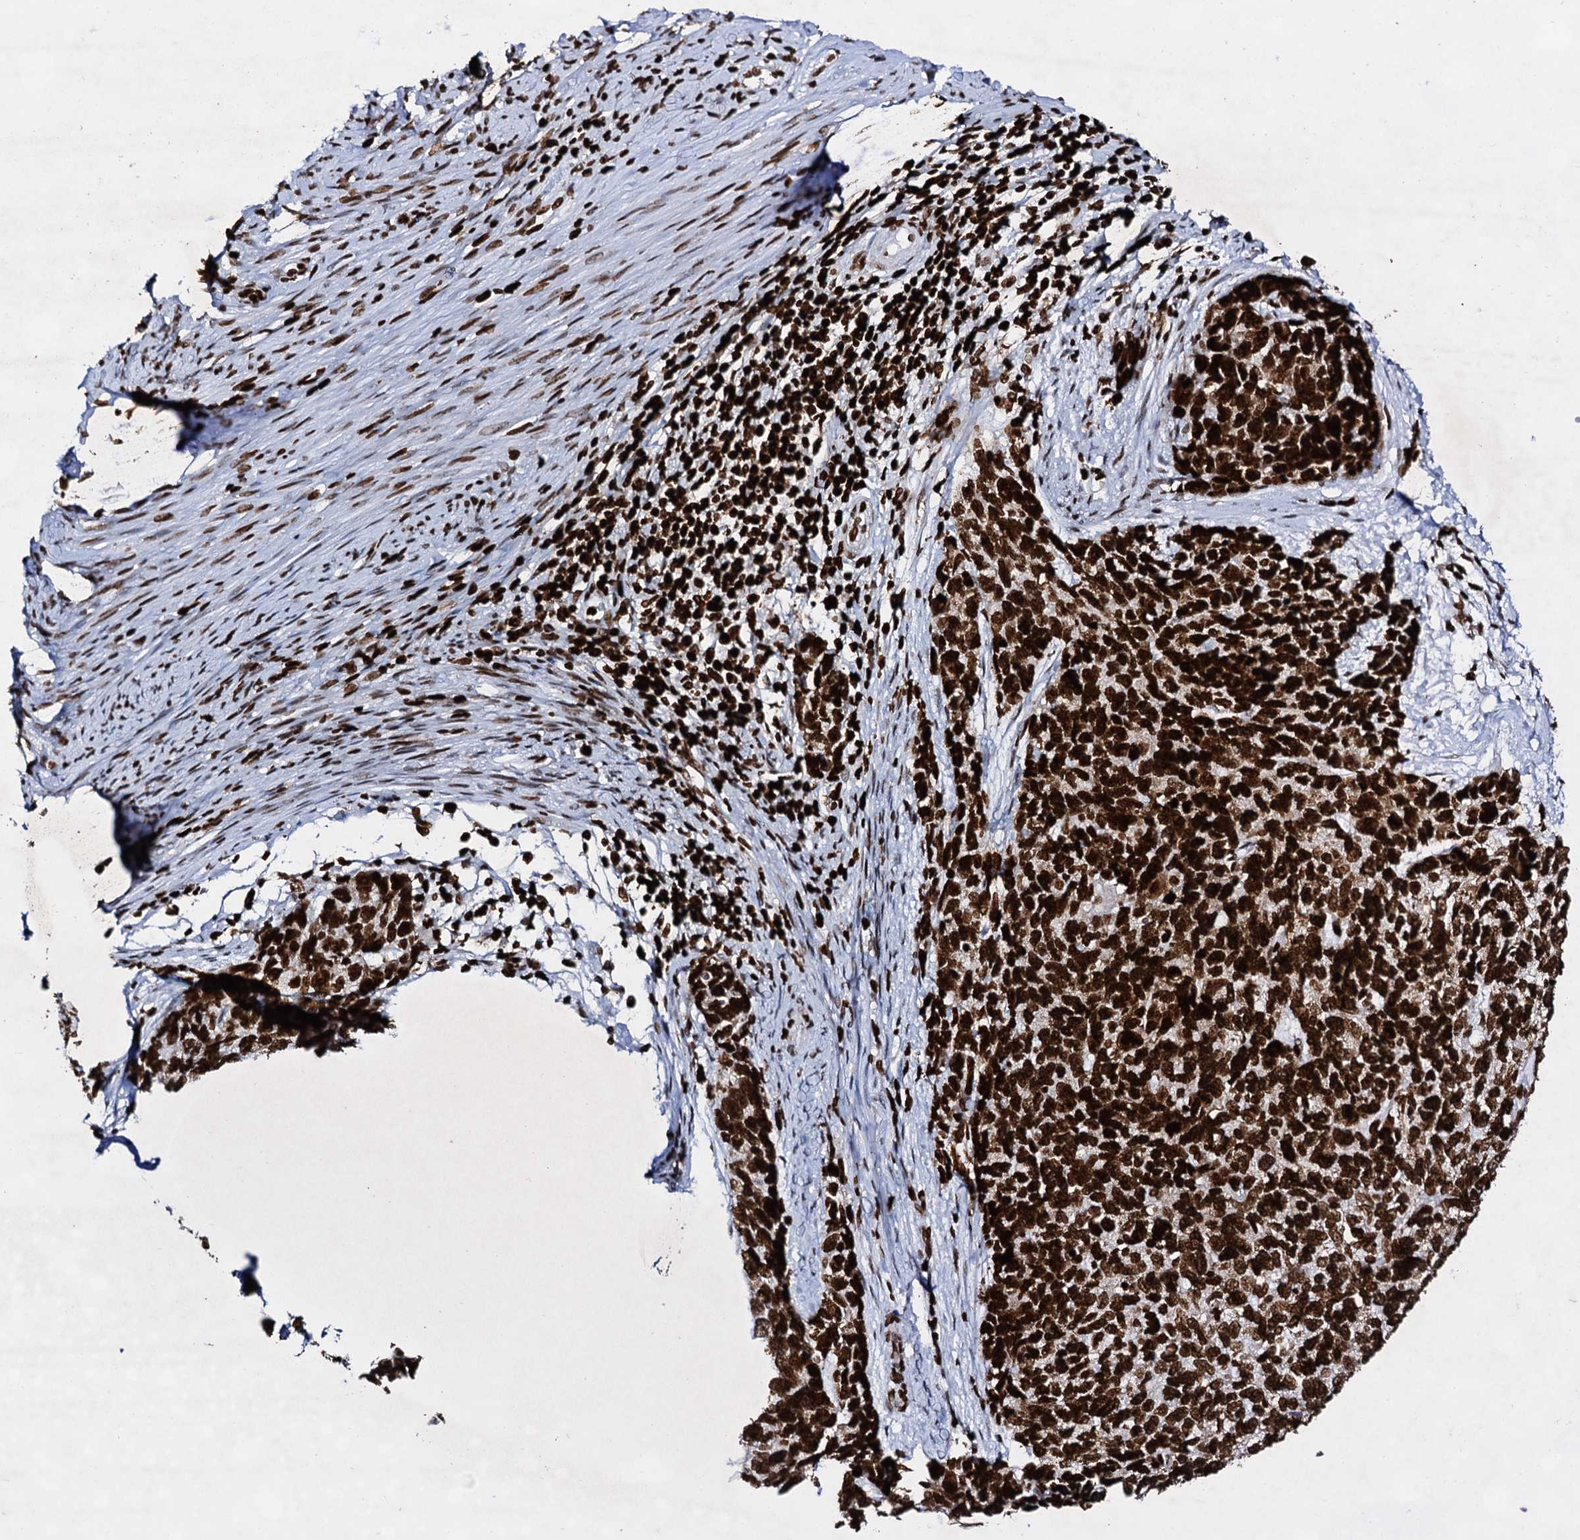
{"staining": {"intensity": "strong", "quantity": ">75%", "location": "nuclear"}, "tissue": "cervical cancer", "cell_type": "Tumor cells", "image_type": "cancer", "snomed": [{"axis": "morphology", "description": "Squamous cell carcinoma, NOS"}, {"axis": "topography", "description": "Cervix"}], "caption": "IHC photomicrograph of neoplastic tissue: squamous cell carcinoma (cervical) stained using immunohistochemistry (IHC) displays high levels of strong protein expression localized specifically in the nuclear of tumor cells, appearing as a nuclear brown color.", "gene": "HMGB2", "patient": {"sex": "female", "age": 63}}